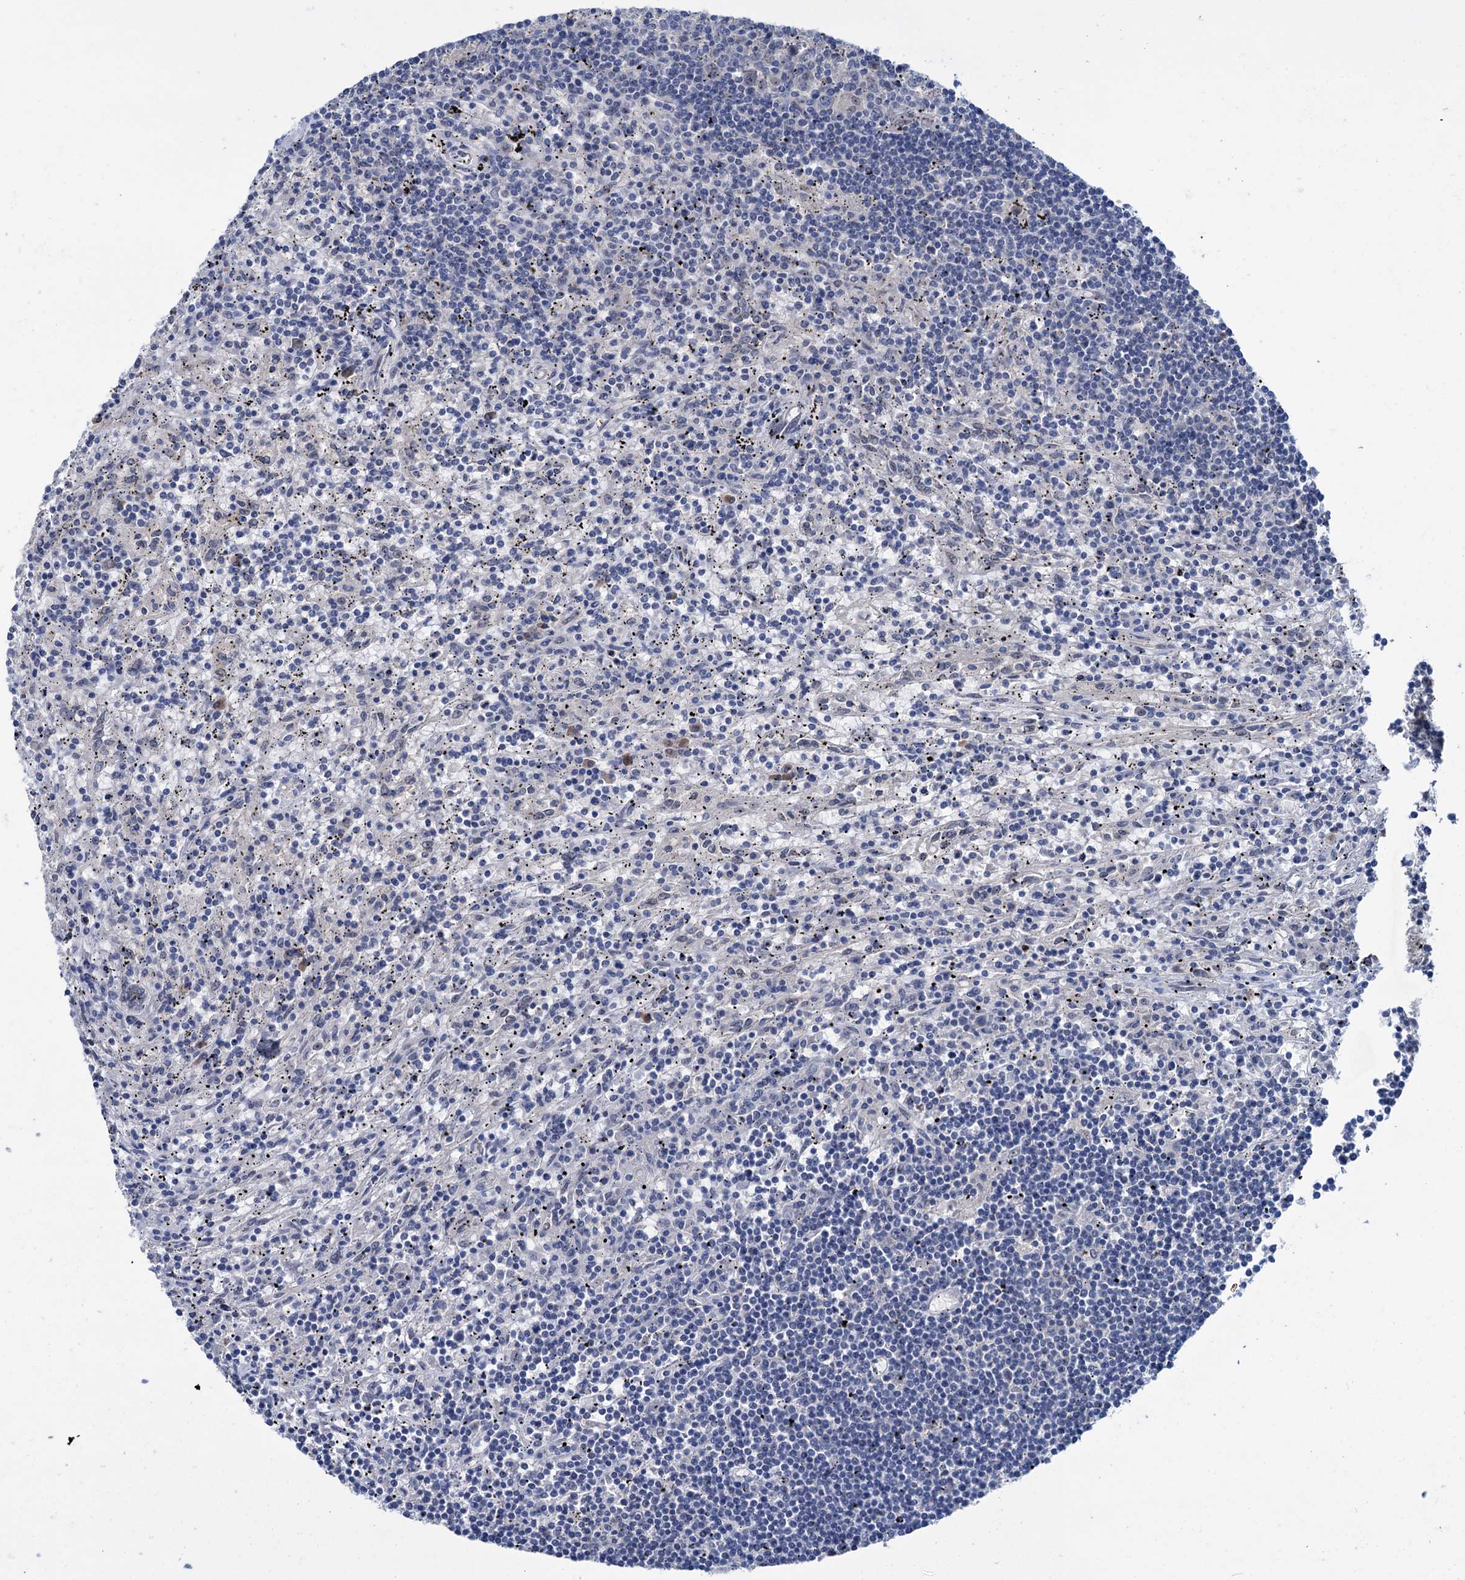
{"staining": {"intensity": "negative", "quantity": "none", "location": "none"}, "tissue": "lymphoma", "cell_type": "Tumor cells", "image_type": "cancer", "snomed": [{"axis": "morphology", "description": "Malignant lymphoma, non-Hodgkin's type, Low grade"}, {"axis": "topography", "description": "Spleen"}], "caption": "Immunohistochemistry micrograph of lymphoma stained for a protein (brown), which displays no staining in tumor cells.", "gene": "EYA4", "patient": {"sex": "male", "age": 76}}